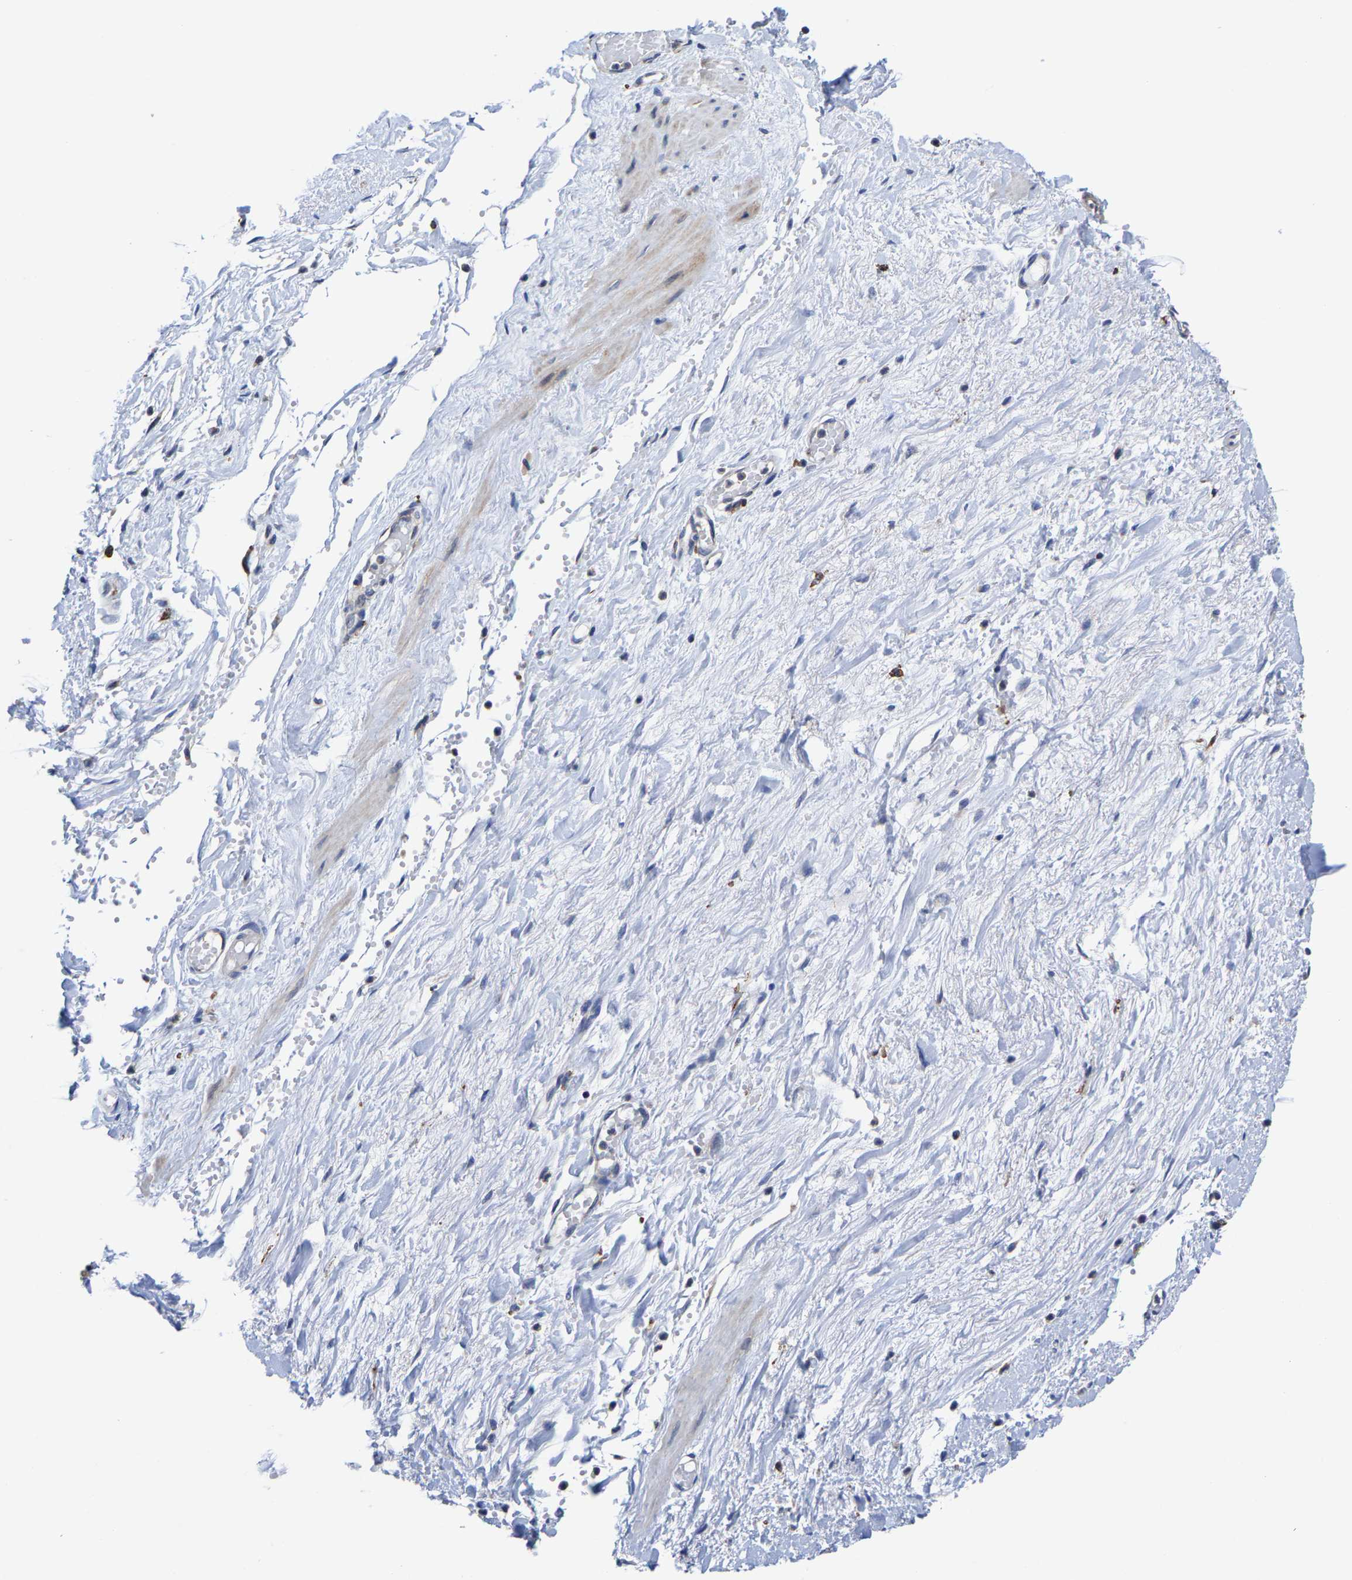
{"staining": {"intensity": "negative", "quantity": "none", "location": "none"}, "tissue": "adipose tissue", "cell_type": "Adipocytes", "image_type": "normal", "snomed": [{"axis": "morphology", "description": "Normal tissue, NOS"}, {"axis": "topography", "description": "Soft tissue"}], "caption": "IHC of normal adipose tissue shows no positivity in adipocytes.", "gene": "PFKFB3", "patient": {"sex": "male", "age": 72}}